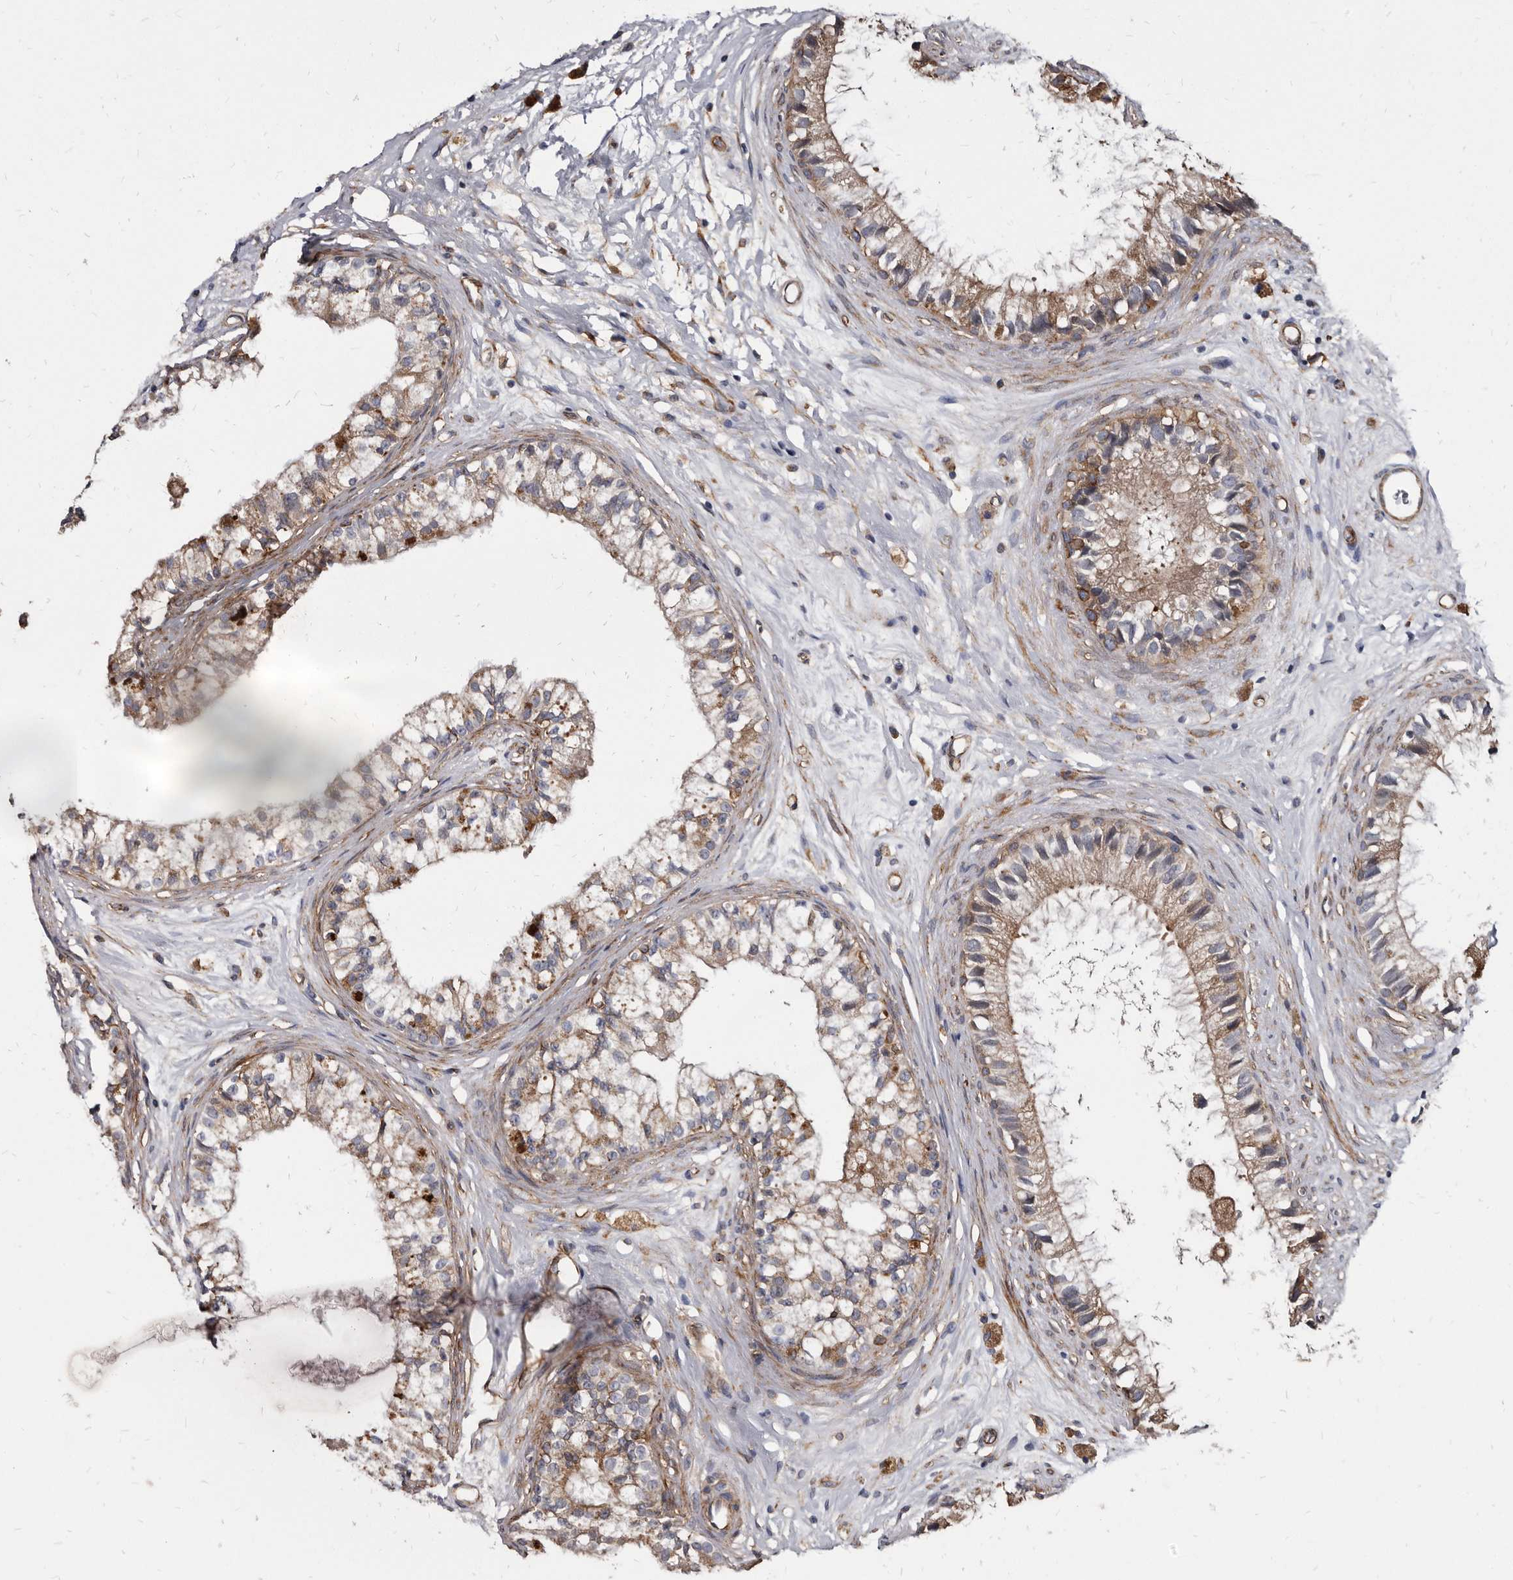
{"staining": {"intensity": "weak", "quantity": "25%-75%", "location": "cytoplasmic/membranous"}, "tissue": "epididymis", "cell_type": "Glandular cells", "image_type": "normal", "snomed": [{"axis": "morphology", "description": "Normal tissue, NOS"}, {"axis": "topography", "description": "Epididymis"}], "caption": "Benign epididymis was stained to show a protein in brown. There is low levels of weak cytoplasmic/membranous expression in about 25%-75% of glandular cells.", "gene": "KCTD20", "patient": {"sex": "male", "age": 80}}